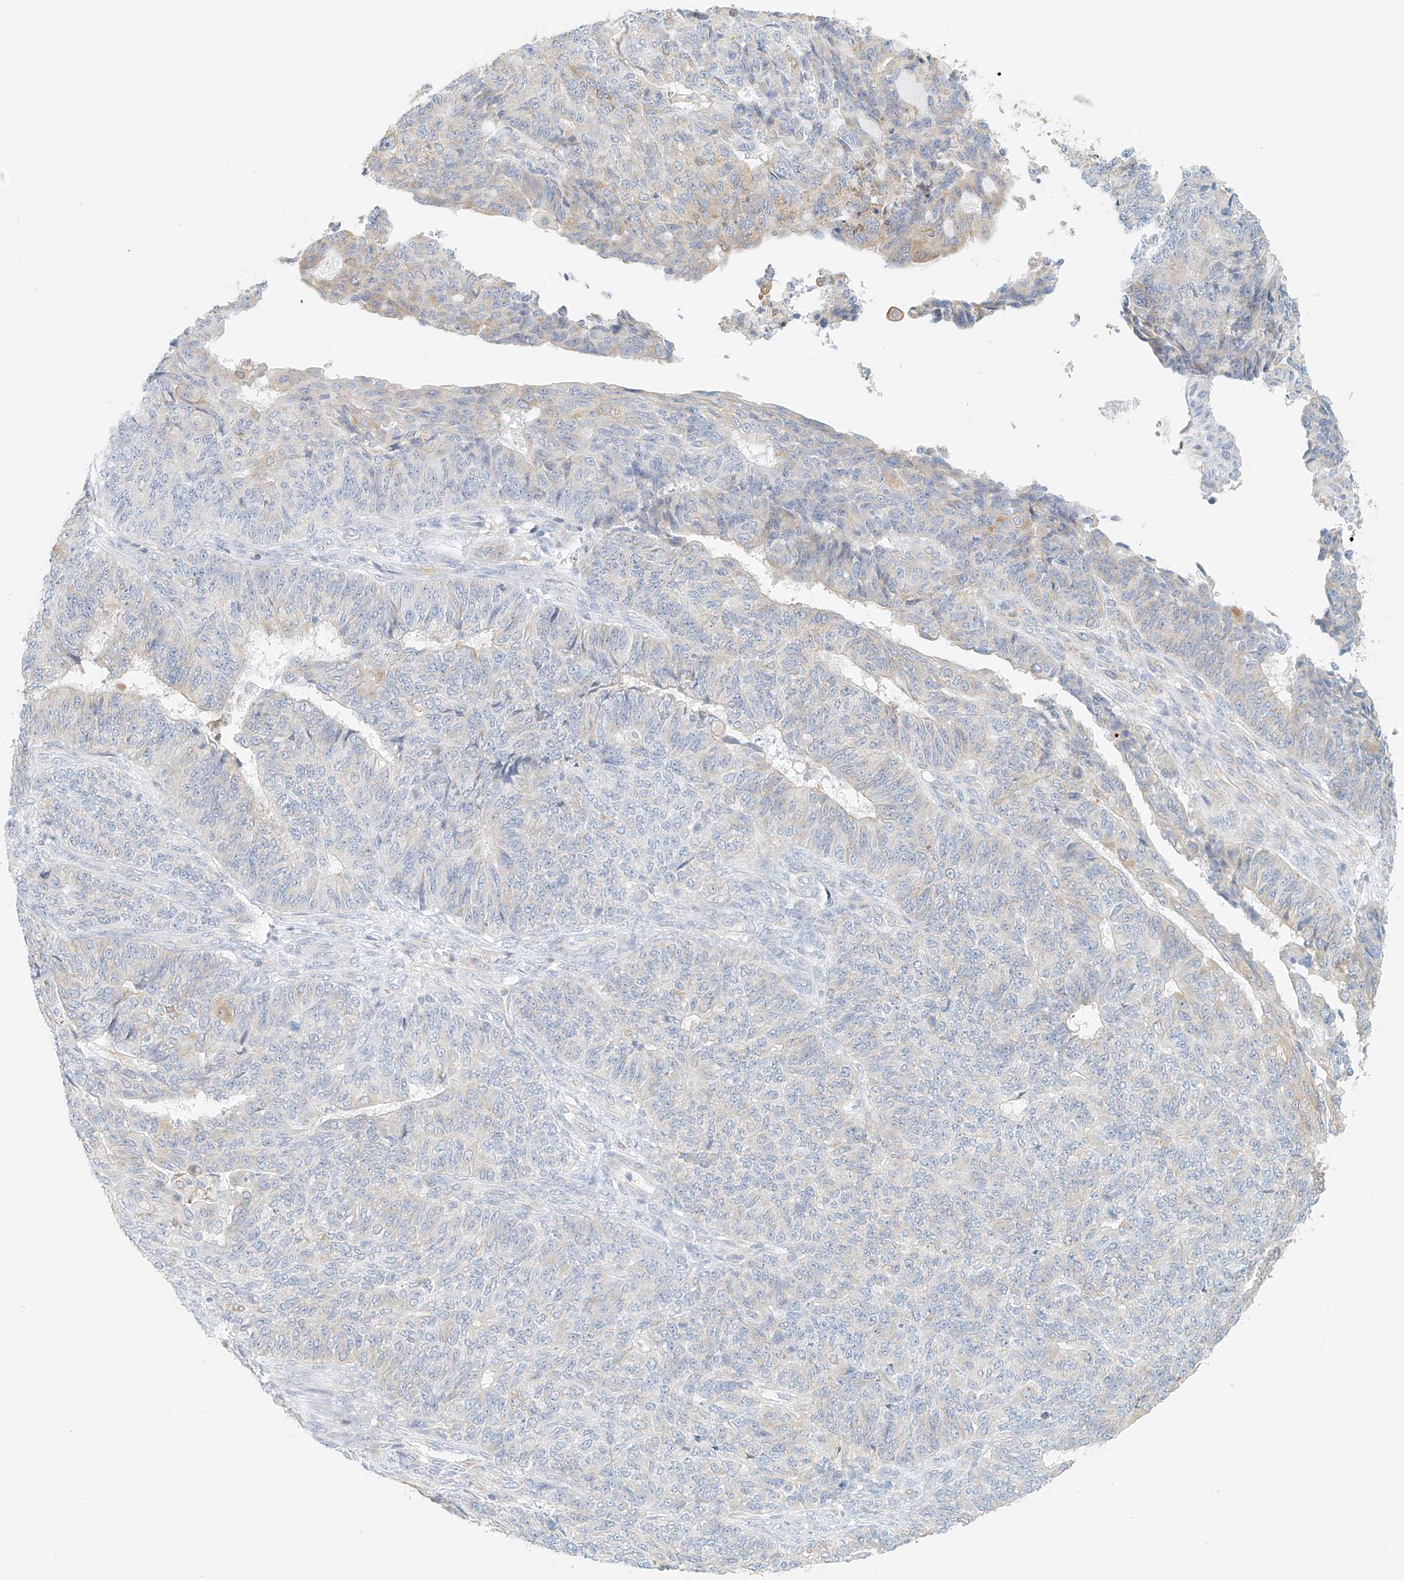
{"staining": {"intensity": "negative", "quantity": "none", "location": "none"}, "tissue": "endometrial cancer", "cell_type": "Tumor cells", "image_type": "cancer", "snomed": [{"axis": "morphology", "description": "Adenocarcinoma, NOS"}, {"axis": "topography", "description": "Endometrium"}], "caption": "Immunohistochemistry (IHC) micrograph of human endometrial cancer (adenocarcinoma) stained for a protein (brown), which reveals no expression in tumor cells.", "gene": "DHRS7", "patient": {"sex": "female", "age": 32}}